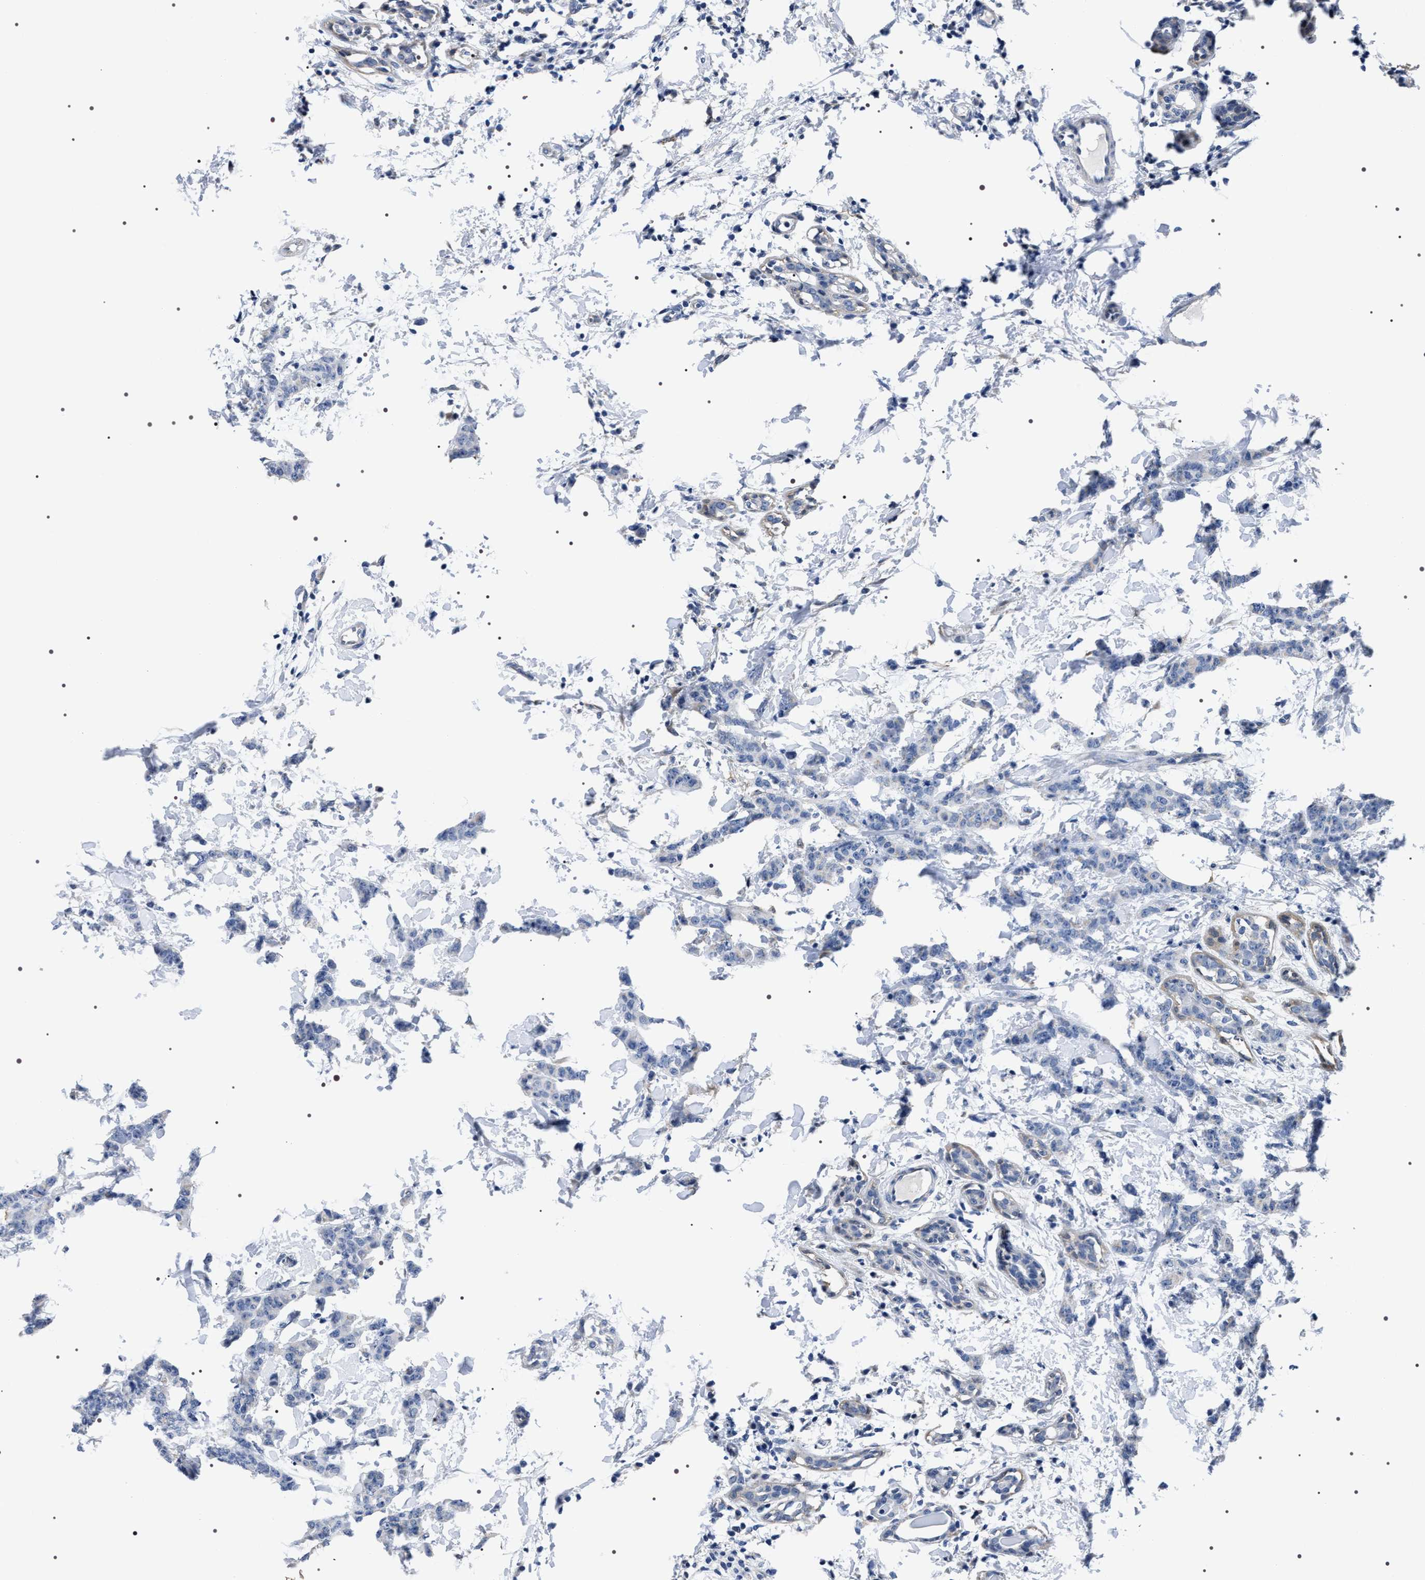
{"staining": {"intensity": "negative", "quantity": "none", "location": "none"}, "tissue": "breast cancer", "cell_type": "Tumor cells", "image_type": "cancer", "snomed": [{"axis": "morphology", "description": "Normal tissue, NOS"}, {"axis": "morphology", "description": "Duct carcinoma"}, {"axis": "topography", "description": "Breast"}], "caption": "An IHC micrograph of breast cancer (intraductal carcinoma) is shown. There is no staining in tumor cells of breast cancer (intraductal carcinoma).", "gene": "ADH4", "patient": {"sex": "female", "age": 40}}